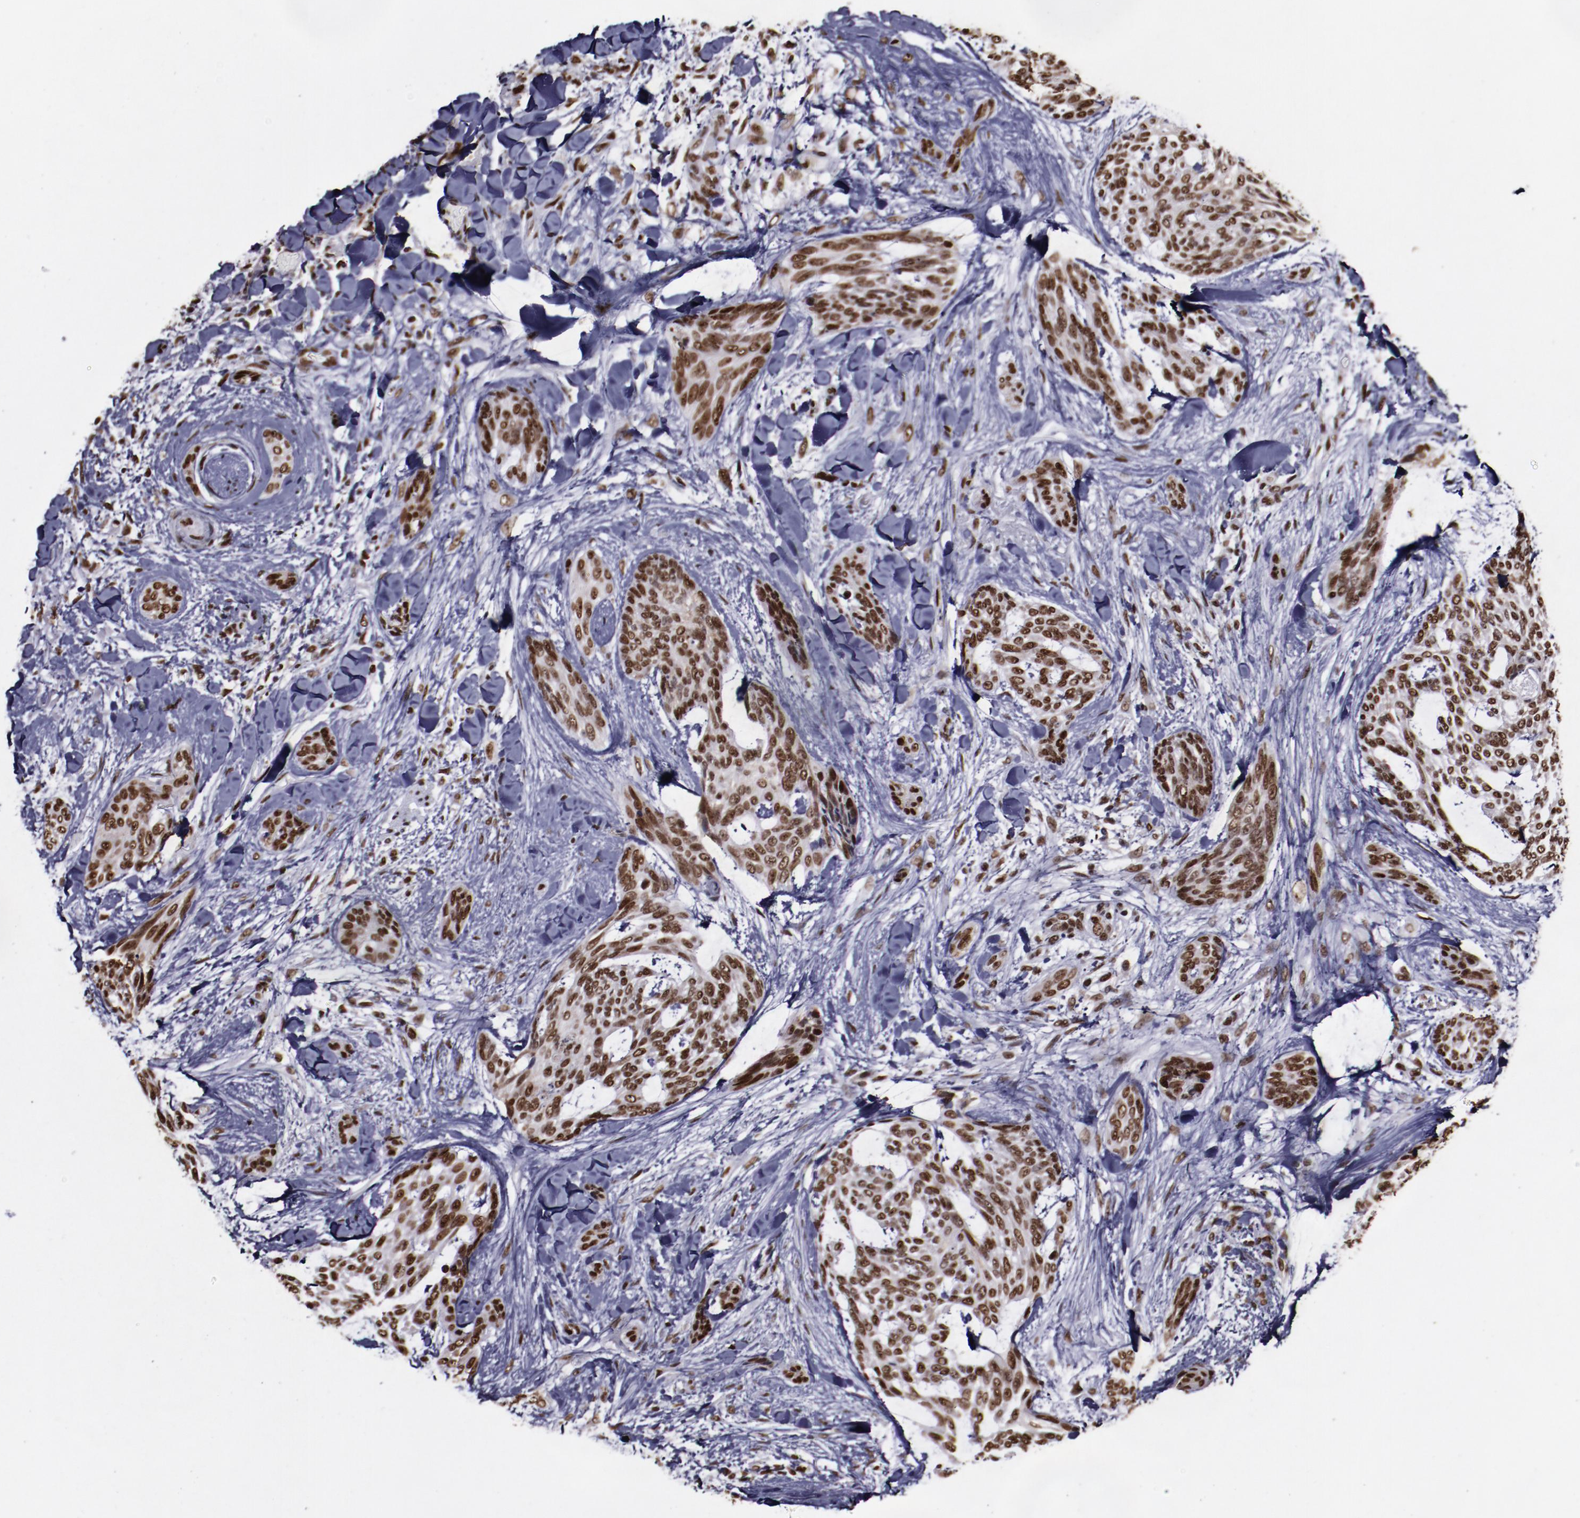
{"staining": {"intensity": "moderate", "quantity": ">75%", "location": "nuclear"}, "tissue": "skin cancer", "cell_type": "Tumor cells", "image_type": "cancer", "snomed": [{"axis": "morphology", "description": "Normal tissue, NOS"}, {"axis": "morphology", "description": "Basal cell carcinoma"}, {"axis": "topography", "description": "Skin"}], "caption": "About >75% of tumor cells in human skin cancer (basal cell carcinoma) show moderate nuclear protein expression as visualized by brown immunohistochemical staining.", "gene": "APEX1", "patient": {"sex": "female", "age": 71}}